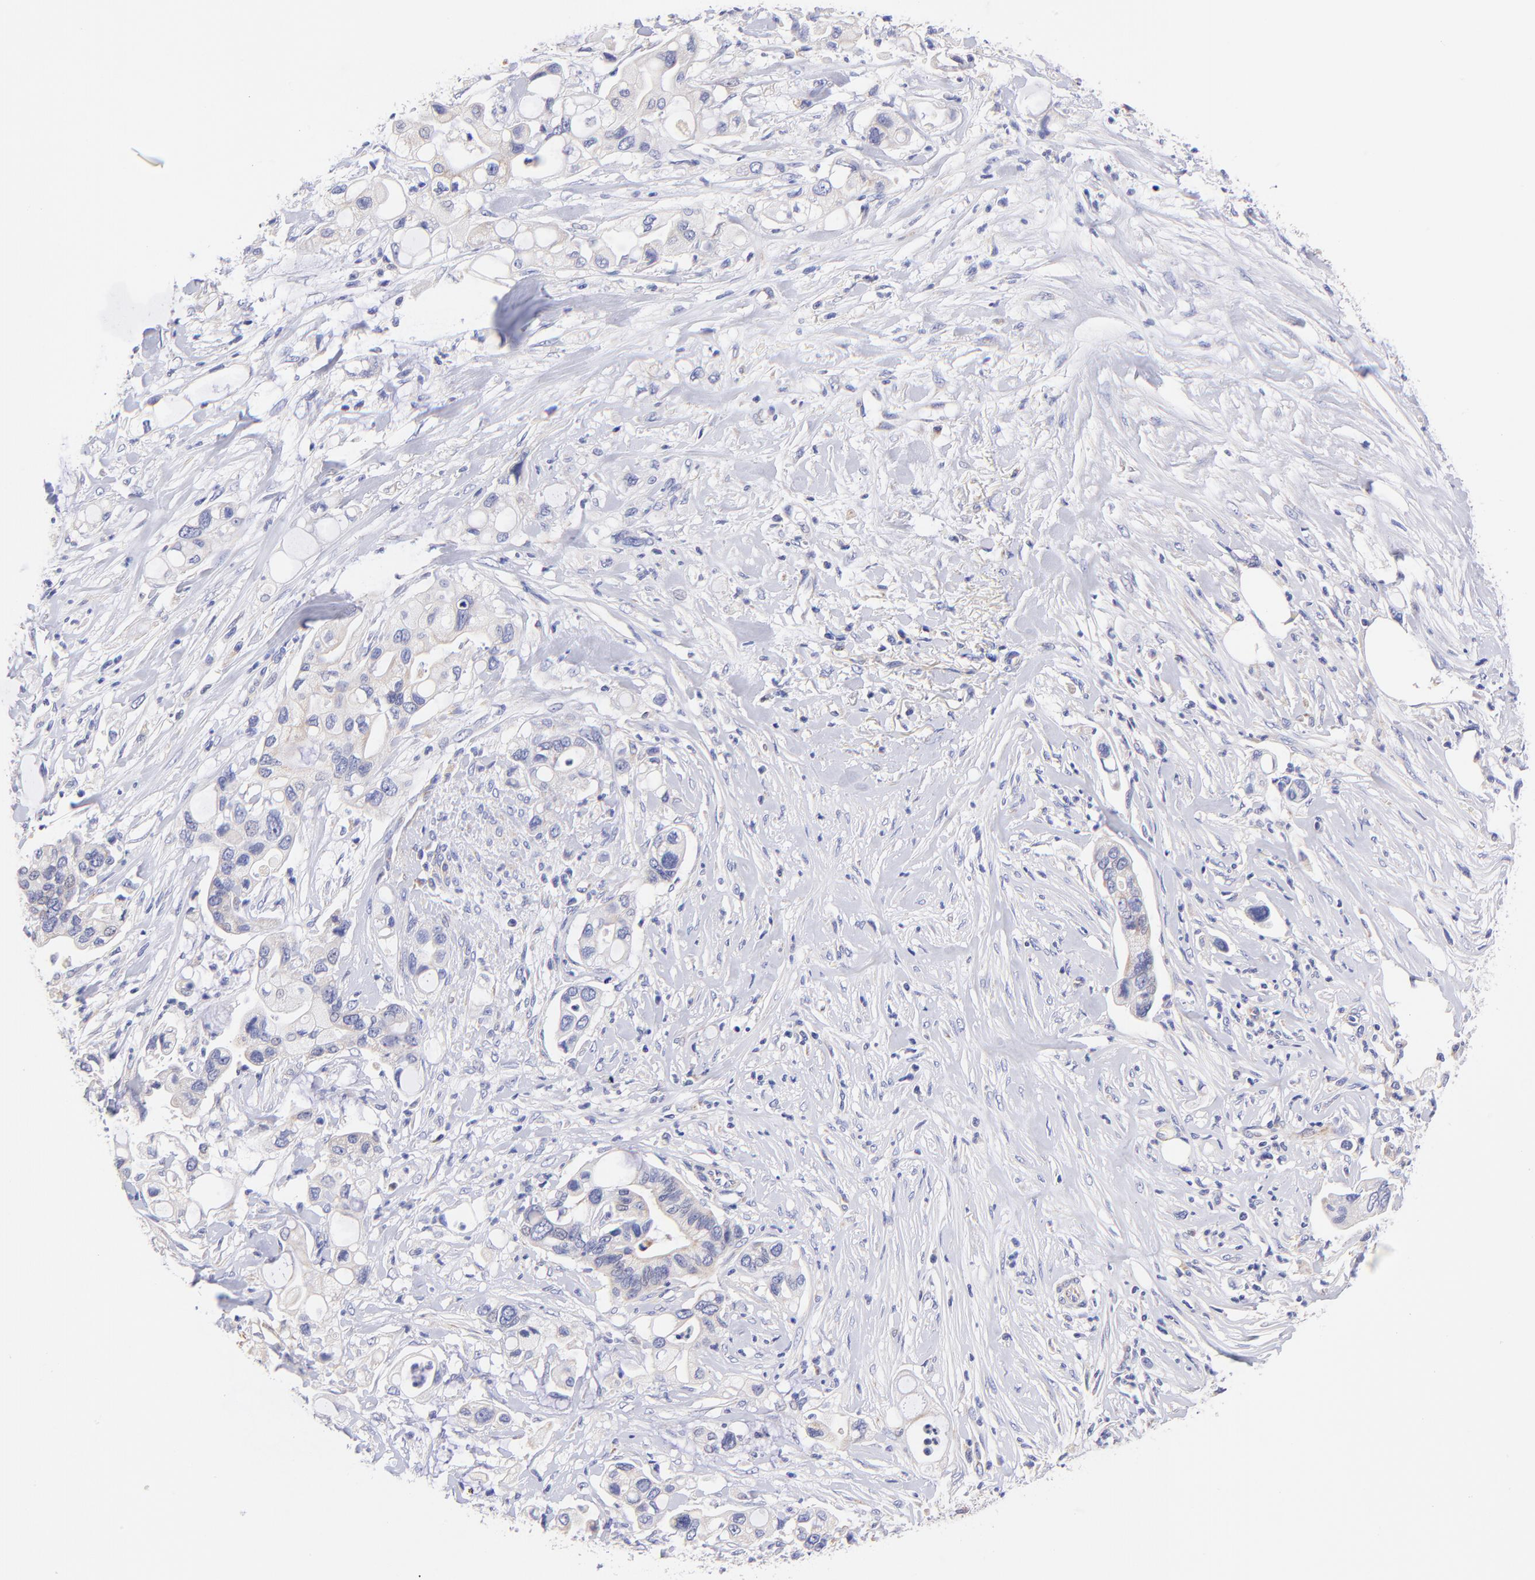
{"staining": {"intensity": "weak", "quantity": "<25%", "location": "cytoplasmic/membranous"}, "tissue": "pancreatic cancer", "cell_type": "Tumor cells", "image_type": "cancer", "snomed": [{"axis": "morphology", "description": "Adenocarcinoma, NOS"}, {"axis": "topography", "description": "Pancreas"}], "caption": "Immunohistochemical staining of pancreatic cancer (adenocarcinoma) reveals no significant expression in tumor cells.", "gene": "NDUFB7", "patient": {"sex": "male", "age": 70}}